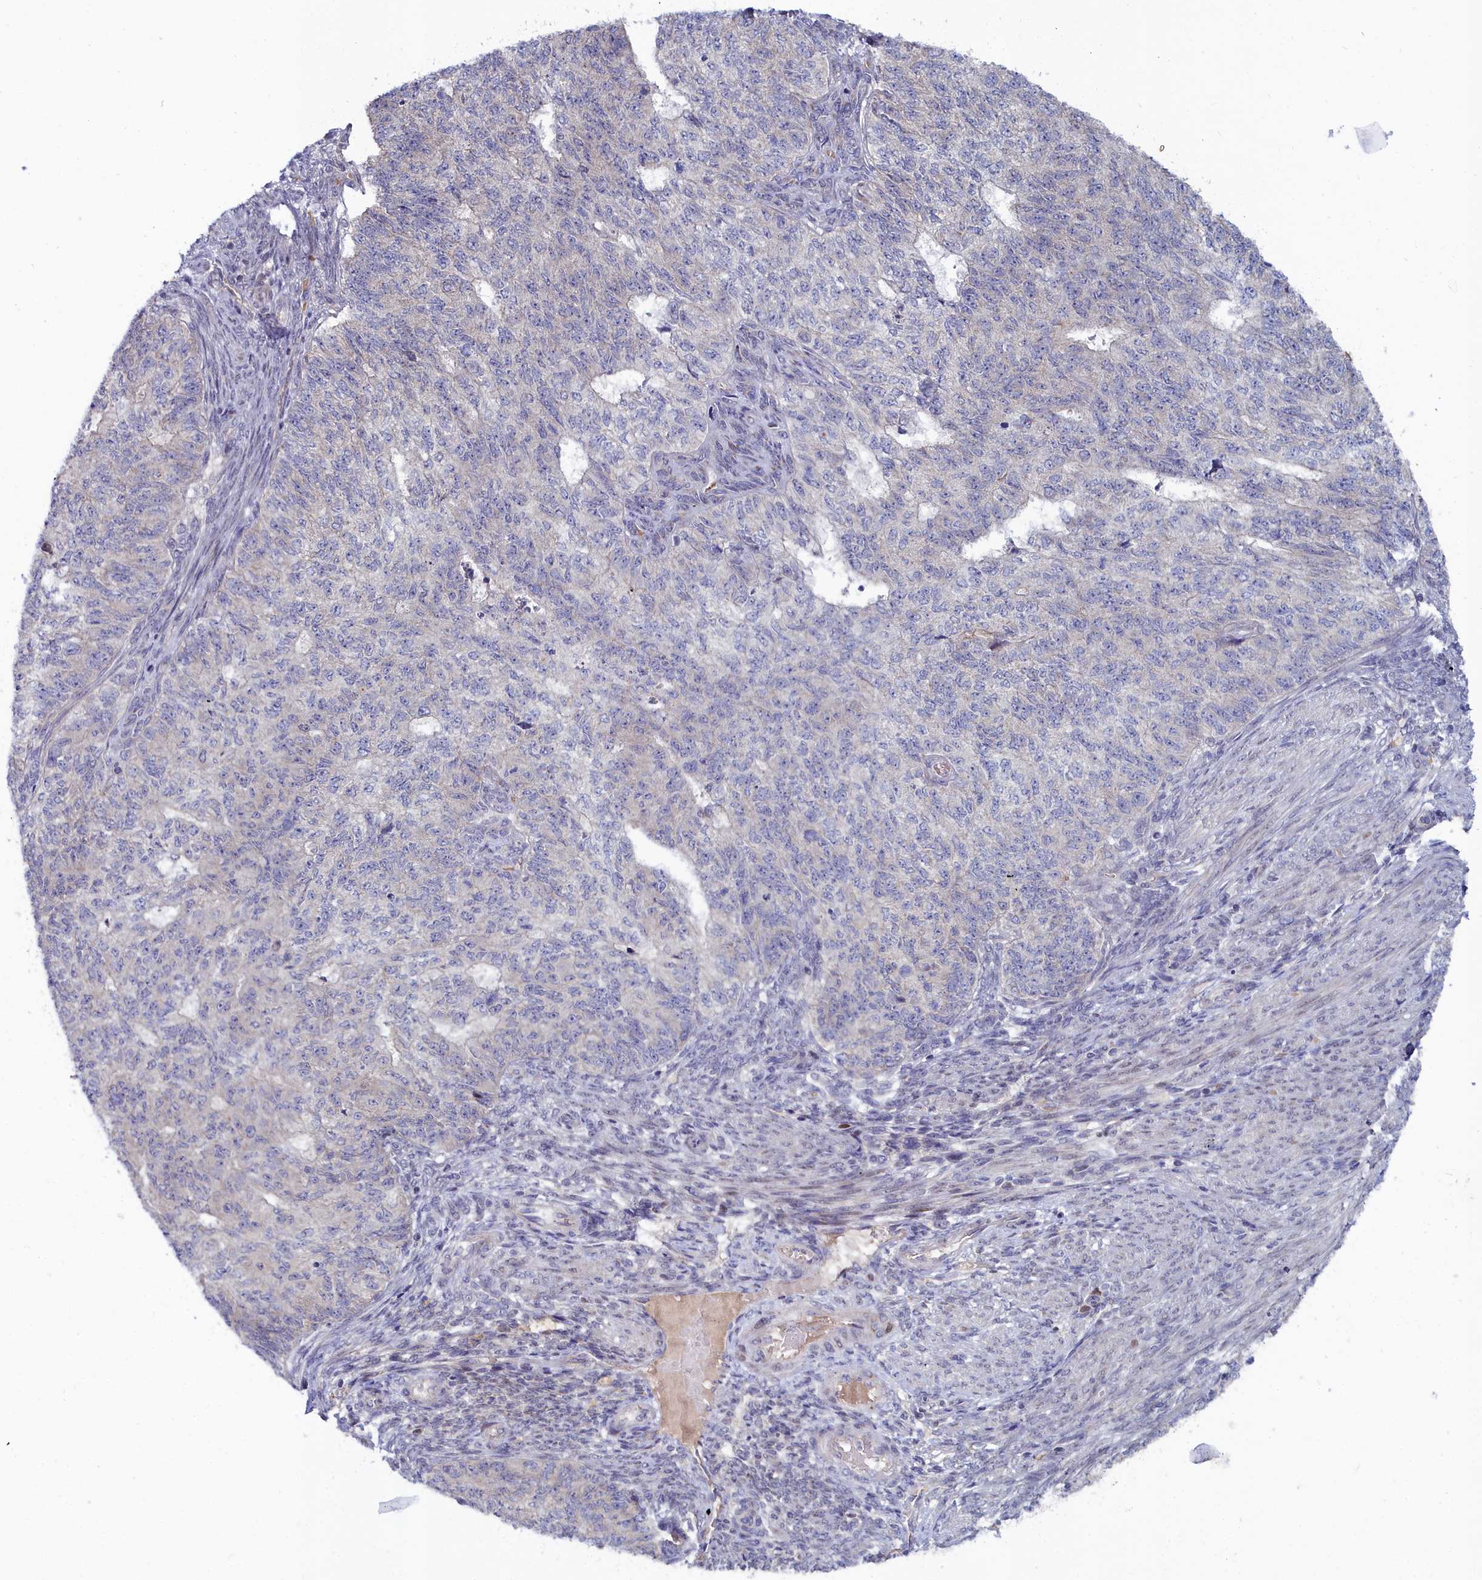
{"staining": {"intensity": "negative", "quantity": "none", "location": "none"}, "tissue": "endometrial cancer", "cell_type": "Tumor cells", "image_type": "cancer", "snomed": [{"axis": "morphology", "description": "Adenocarcinoma, NOS"}, {"axis": "topography", "description": "Endometrium"}], "caption": "This is a photomicrograph of IHC staining of endometrial adenocarcinoma, which shows no staining in tumor cells.", "gene": "KCTD18", "patient": {"sex": "female", "age": 32}}